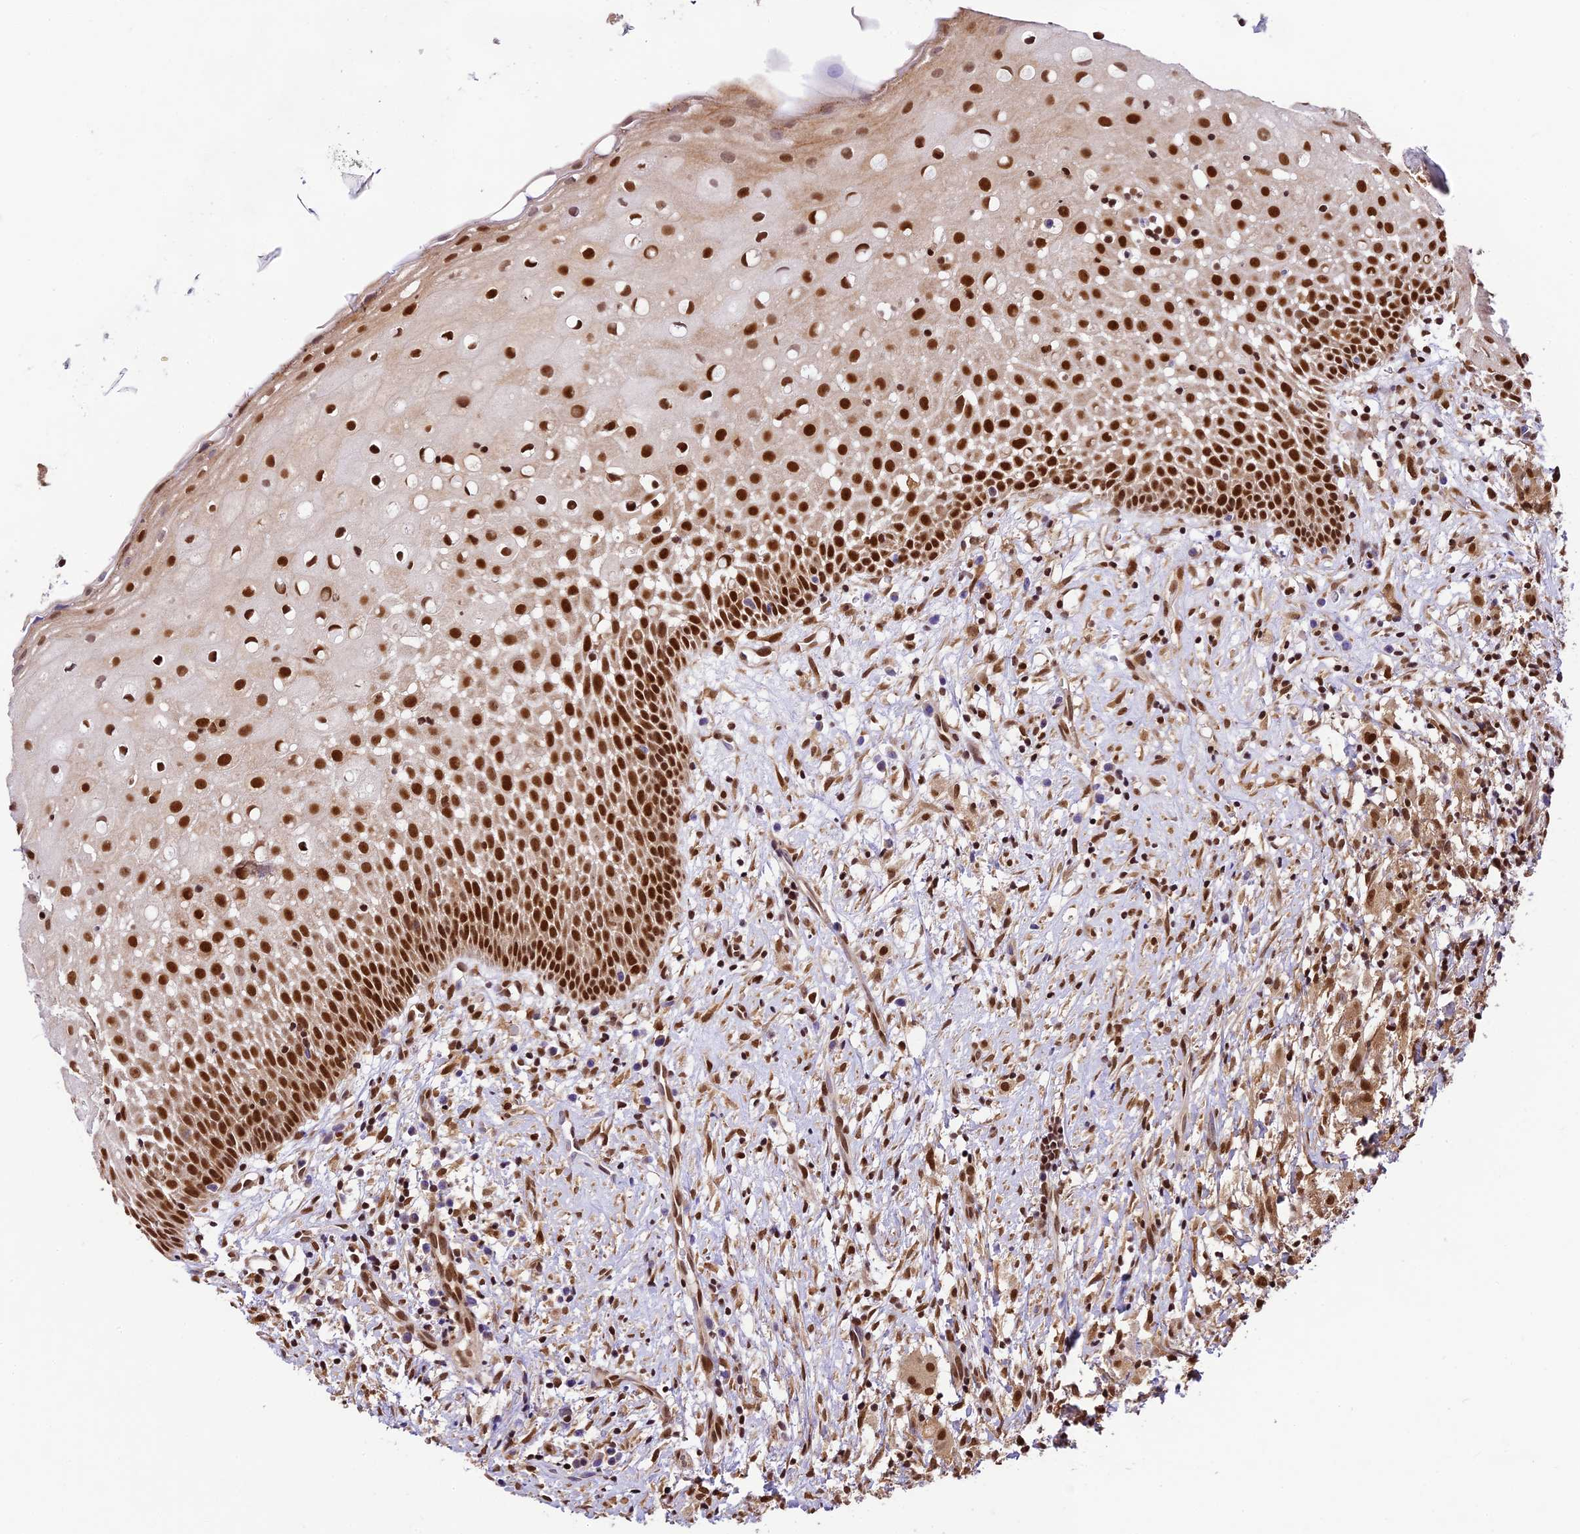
{"staining": {"intensity": "strong", "quantity": ">75%", "location": "nuclear"}, "tissue": "oral mucosa", "cell_type": "Squamous epithelial cells", "image_type": "normal", "snomed": [{"axis": "morphology", "description": "Normal tissue, NOS"}, {"axis": "topography", "description": "Oral tissue"}], "caption": "Strong nuclear staining for a protein is present in about >75% of squamous epithelial cells of unremarkable oral mucosa using immunohistochemistry (IHC).", "gene": "TRIM22", "patient": {"sex": "female", "age": 69}}